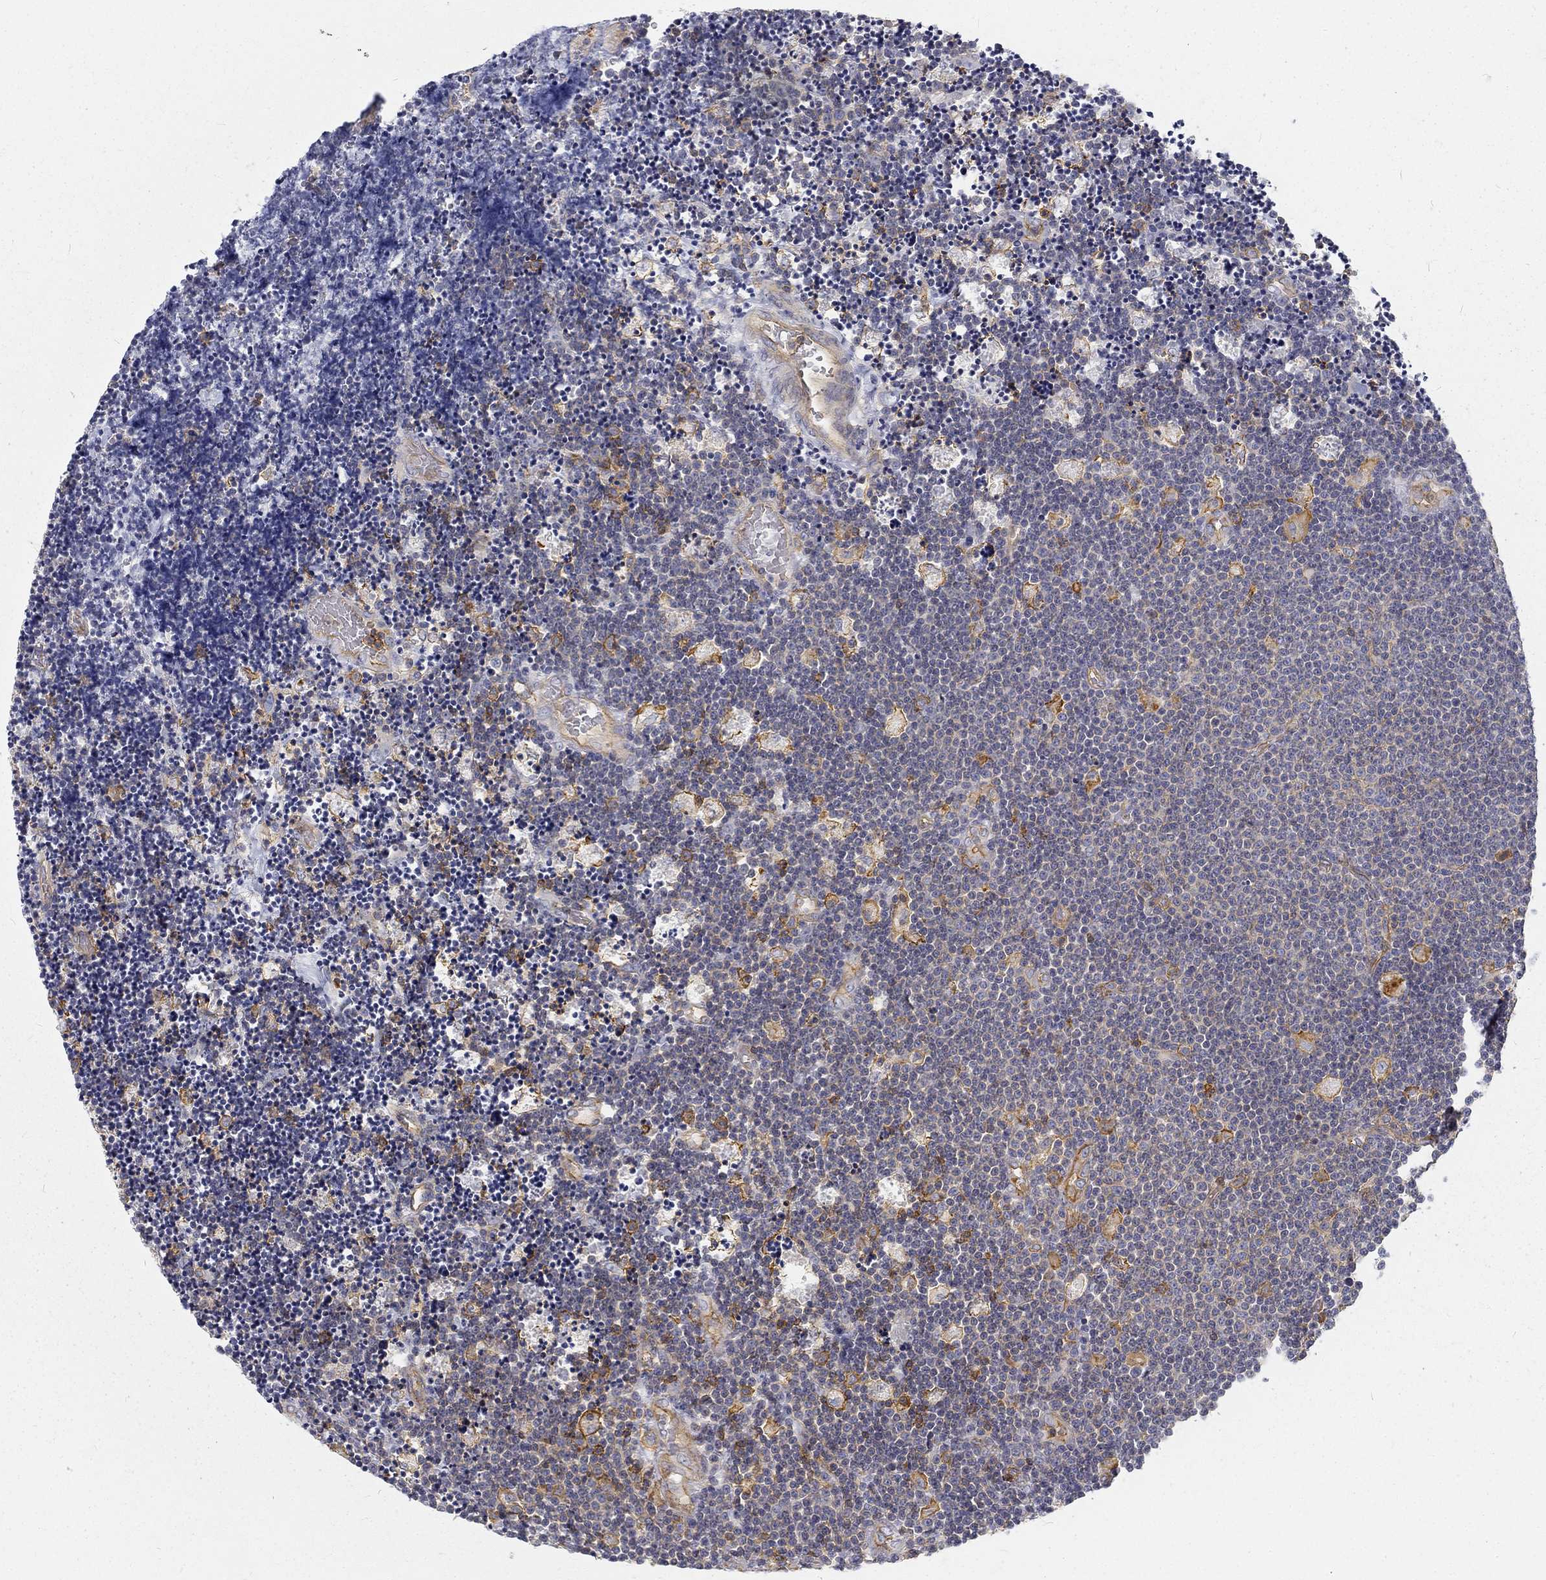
{"staining": {"intensity": "strong", "quantity": "<25%", "location": "cytoplasmic/membranous"}, "tissue": "lymphoma", "cell_type": "Tumor cells", "image_type": "cancer", "snomed": [{"axis": "morphology", "description": "Malignant lymphoma, non-Hodgkin's type, Low grade"}, {"axis": "topography", "description": "Brain"}], "caption": "Tumor cells show medium levels of strong cytoplasmic/membranous staining in about <25% of cells in lymphoma.", "gene": "MTMR11", "patient": {"sex": "female", "age": 66}}